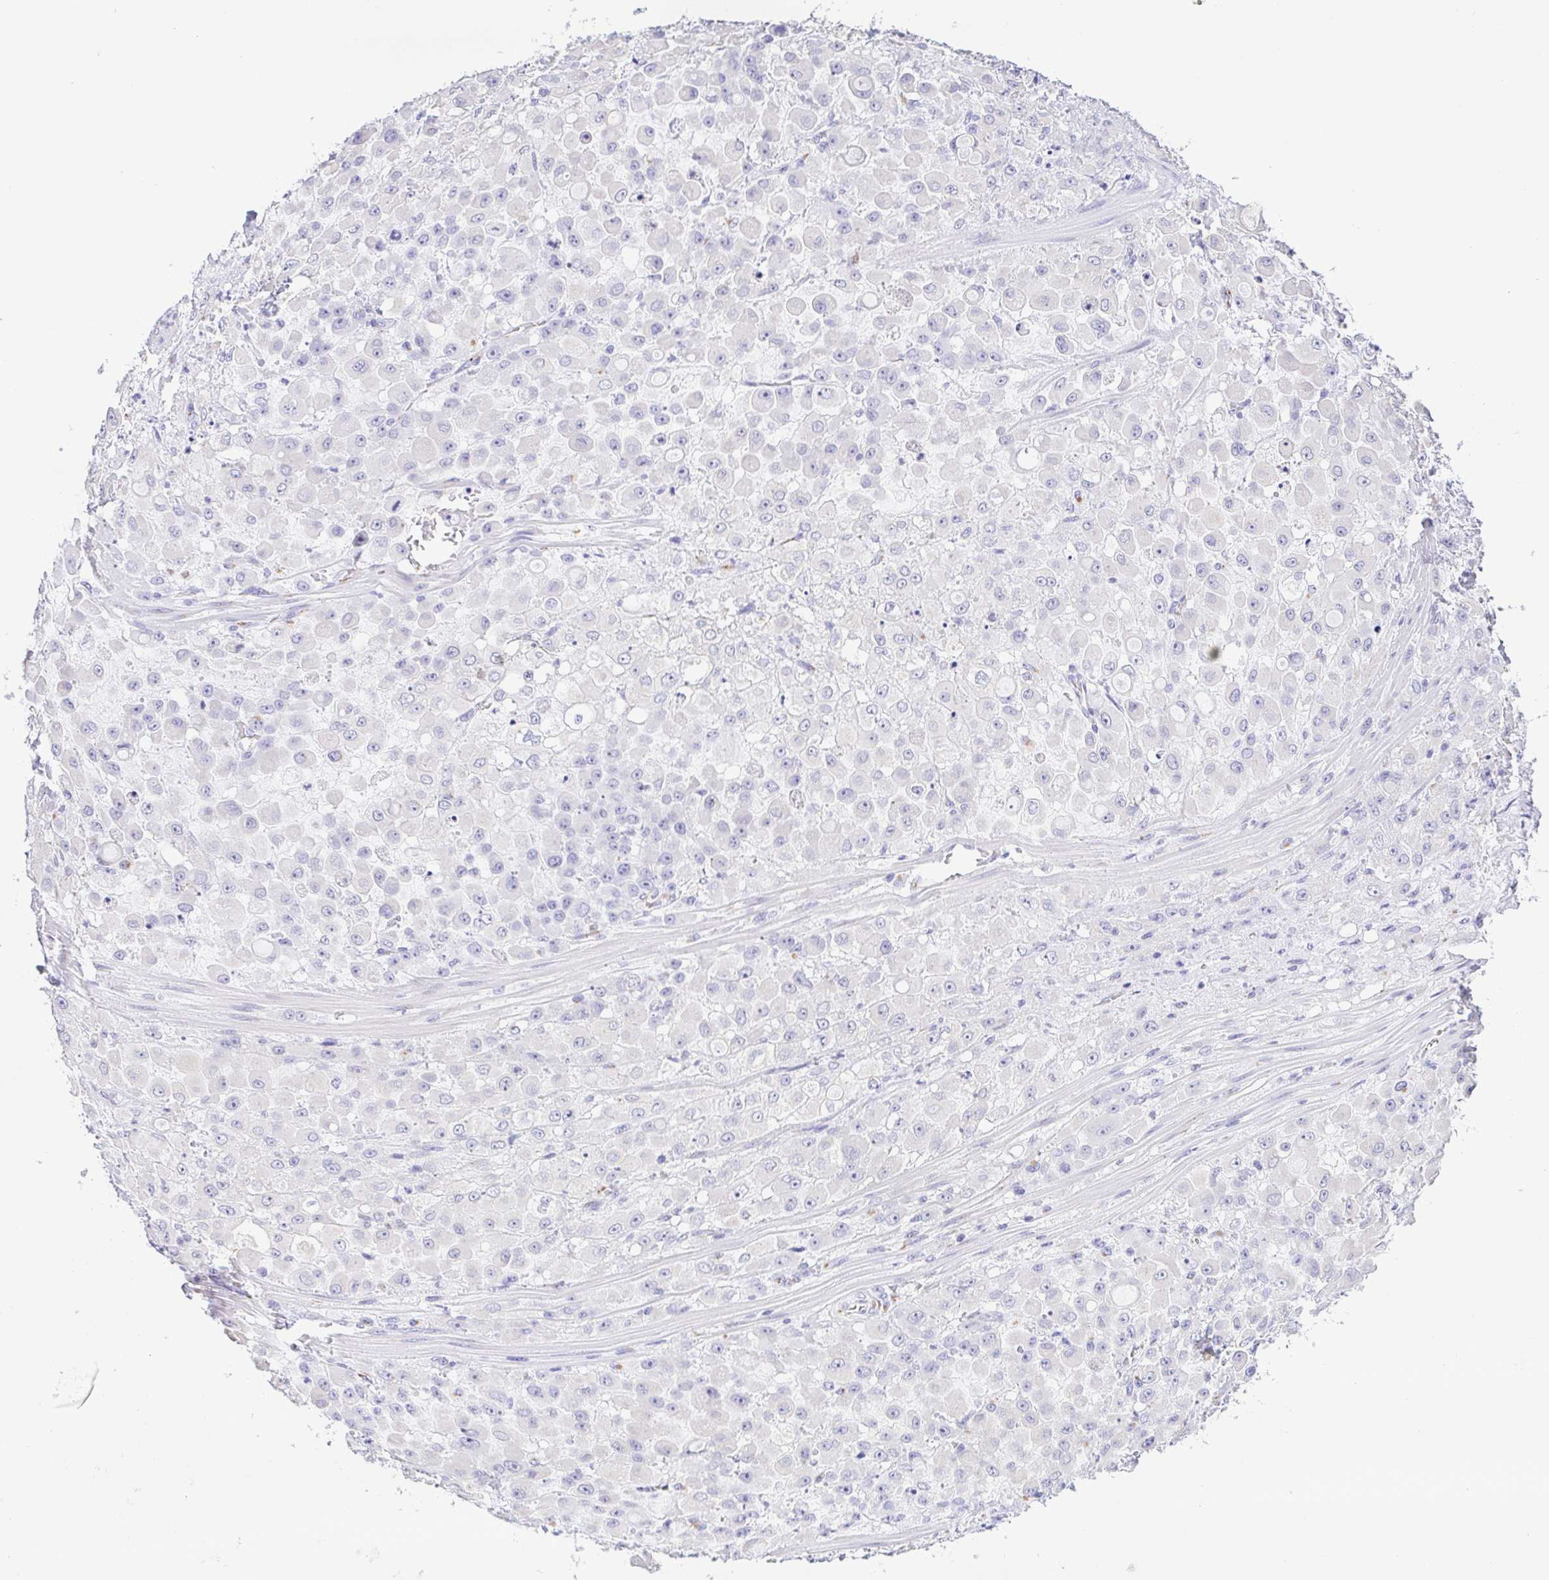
{"staining": {"intensity": "negative", "quantity": "none", "location": "none"}, "tissue": "stomach cancer", "cell_type": "Tumor cells", "image_type": "cancer", "snomed": [{"axis": "morphology", "description": "Adenocarcinoma, NOS"}, {"axis": "topography", "description": "Stomach"}], "caption": "Histopathology image shows no protein staining in tumor cells of adenocarcinoma (stomach) tissue.", "gene": "SULT1B1", "patient": {"sex": "female", "age": 76}}